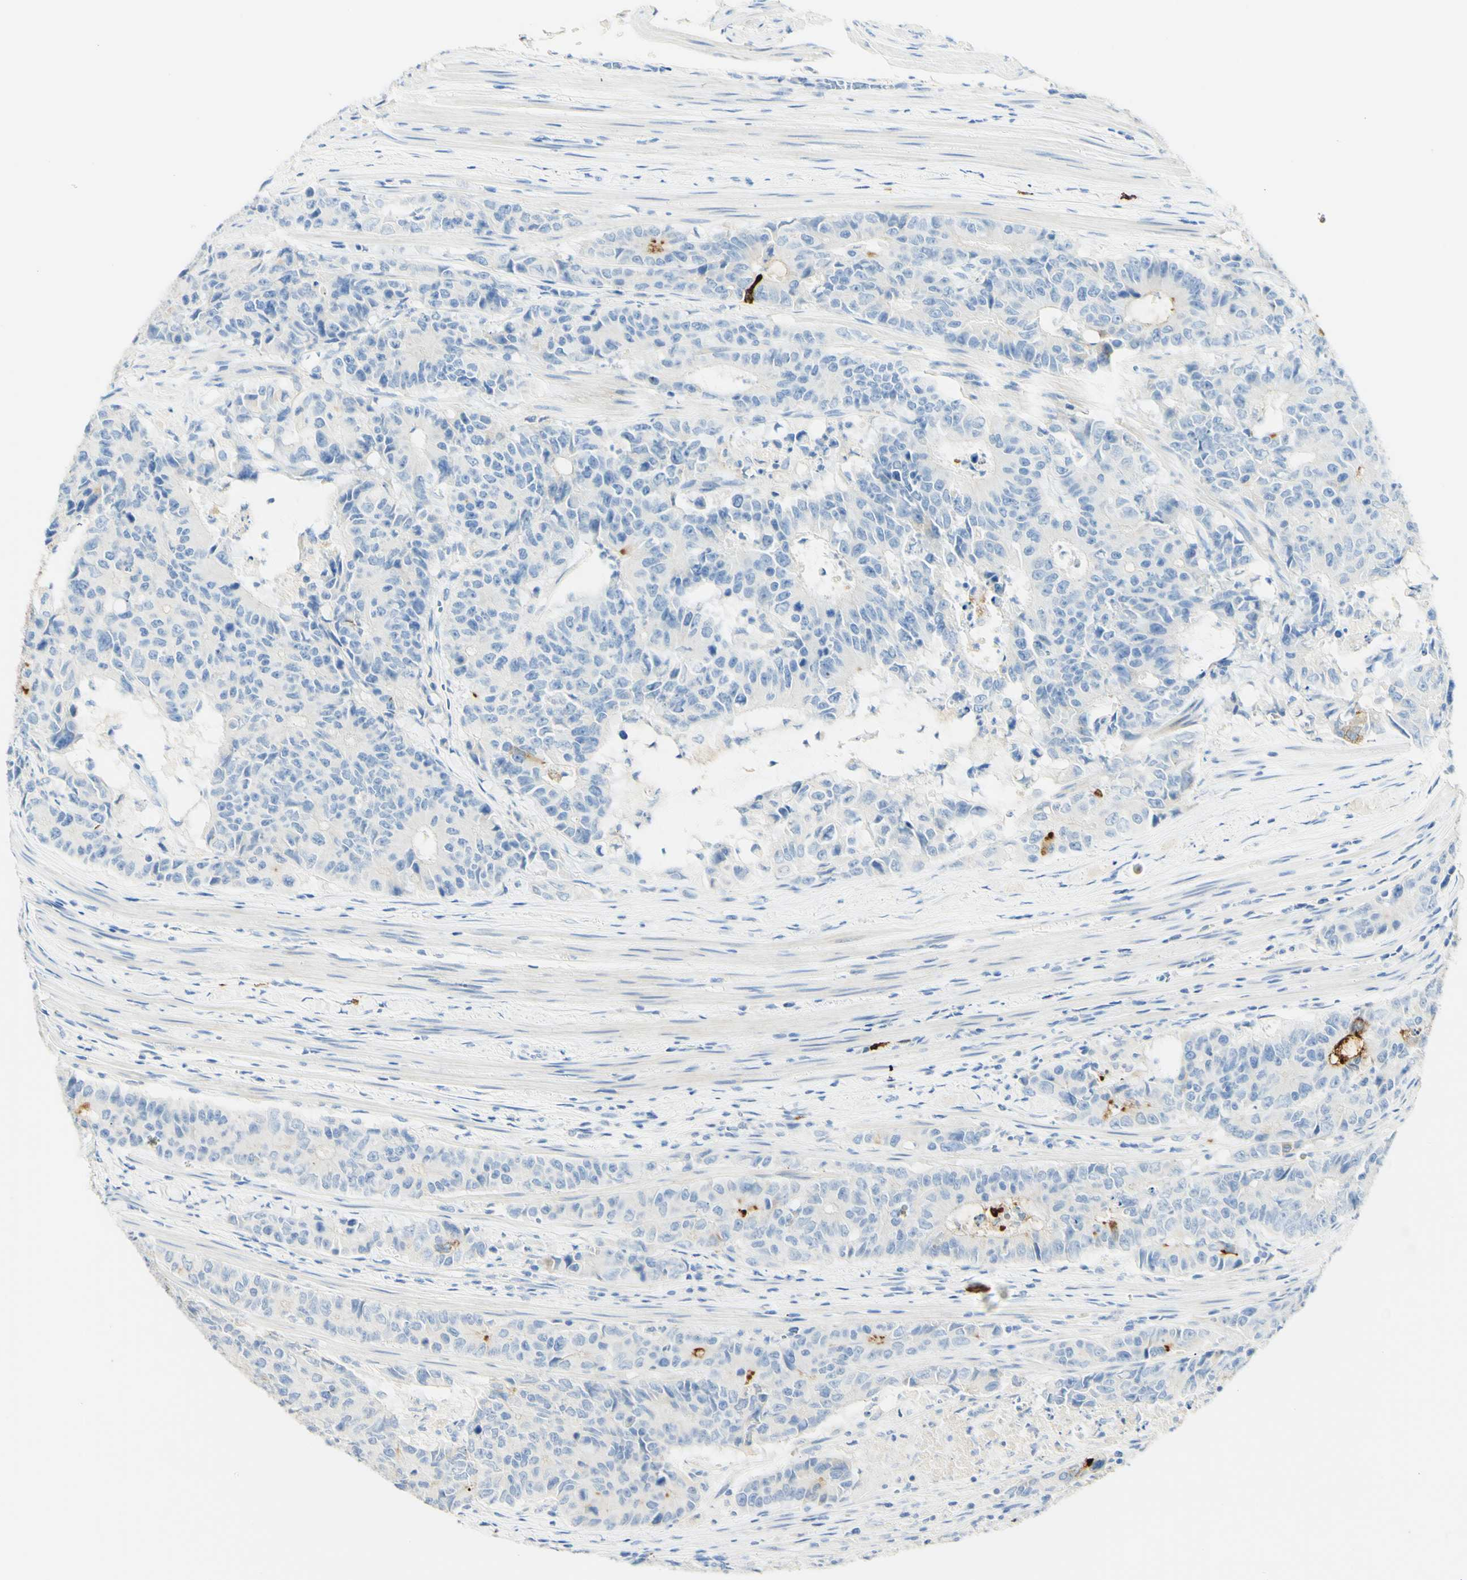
{"staining": {"intensity": "negative", "quantity": "none", "location": "none"}, "tissue": "colorectal cancer", "cell_type": "Tumor cells", "image_type": "cancer", "snomed": [{"axis": "morphology", "description": "Adenocarcinoma, NOS"}, {"axis": "topography", "description": "Colon"}], "caption": "A histopathology image of adenocarcinoma (colorectal) stained for a protein exhibits no brown staining in tumor cells.", "gene": "PIGR", "patient": {"sex": "female", "age": 86}}